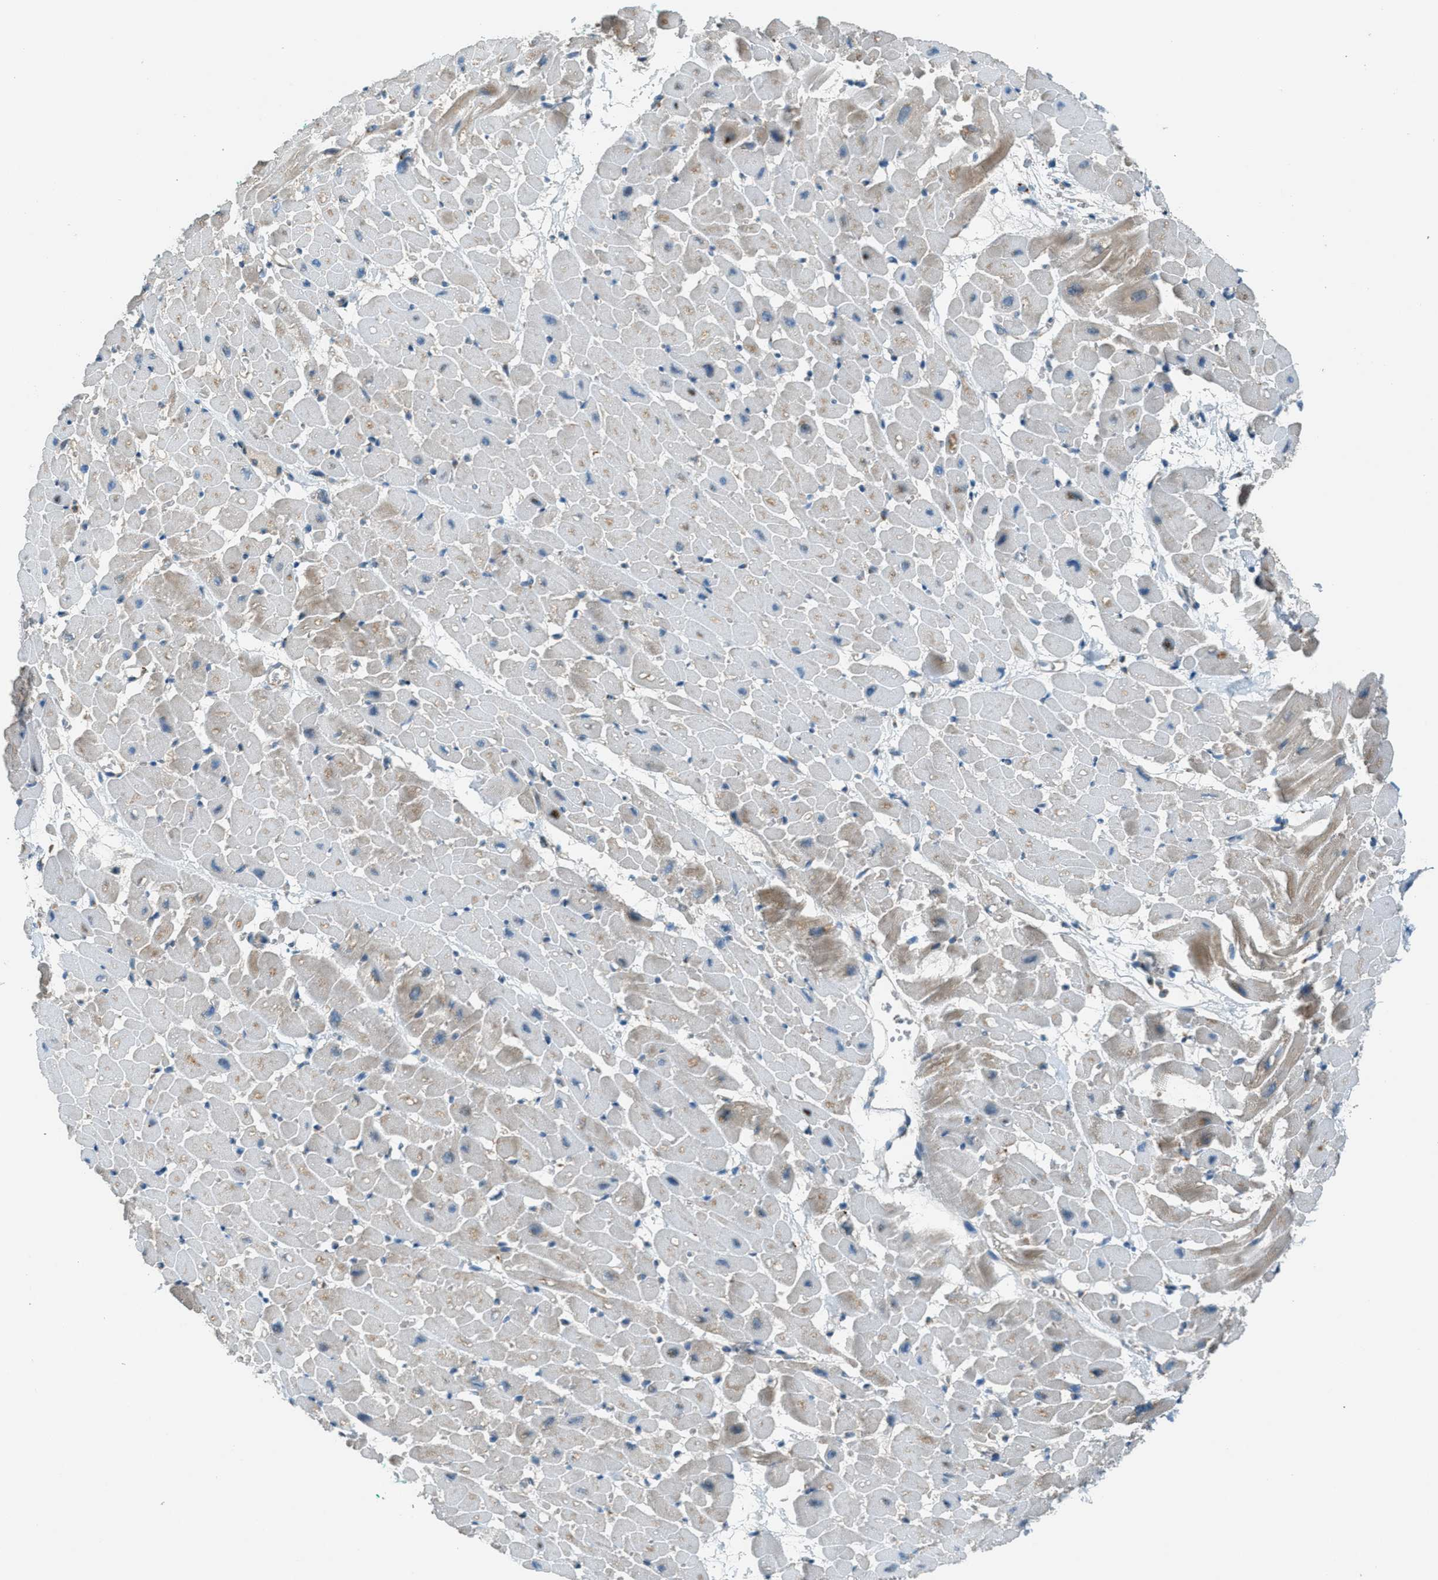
{"staining": {"intensity": "weak", "quantity": "<25%", "location": "cytoplasmic/membranous"}, "tissue": "heart muscle", "cell_type": "Cardiomyocytes", "image_type": "normal", "snomed": [{"axis": "morphology", "description": "Normal tissue, NOS"}, {"axis": "topography", "description": "Heart"}], "caption": "IHC of benign heart muscle shows no staining in cardiomyocytes.", "gene": "BCKDK", "patient": {"sex": "male", "age": 45}}